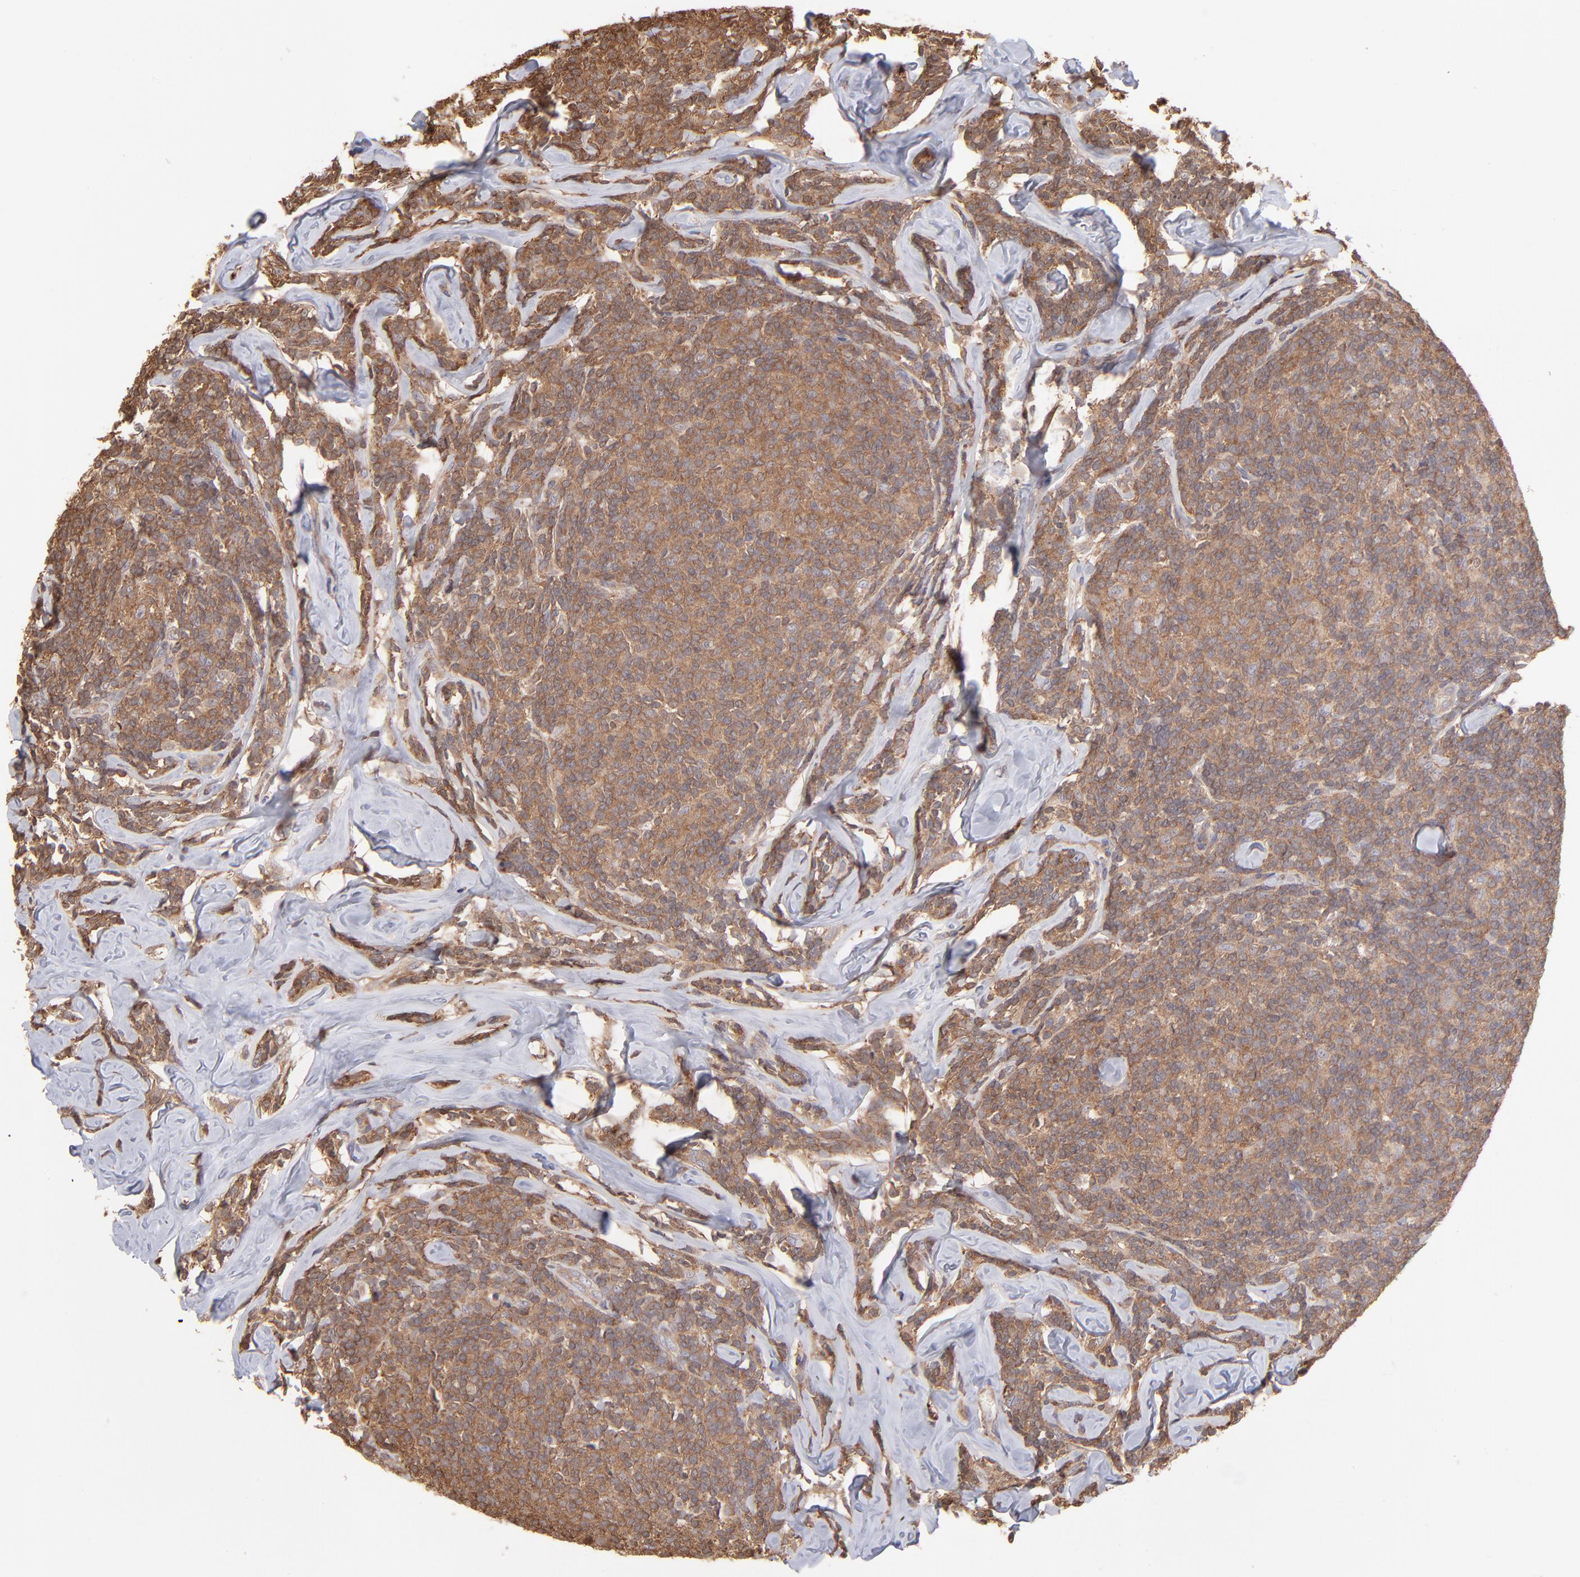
{"staining": {"intensity": "strong", "quantity": ">75%", "location": "cytoplasmic/membranous"}, "tissue": "lymphoma", "cell_type": "Tumor cells", "image_type": "cancer", "snomed": [{"axis": "morphology", "description": "Malignant lymphoma, non-Hodgkin's type, Low grade"}, {"axis": "topography", "description": "Lymph node"}], "caption": "Immunohistochemical staining of human lymphoma displays high levels of strong cytoplasmic/membranous protein positivity in approximately >75% of tumor cells.", "gene": "MAP2K2", "patient": {"sex": "female", "age": 56}}